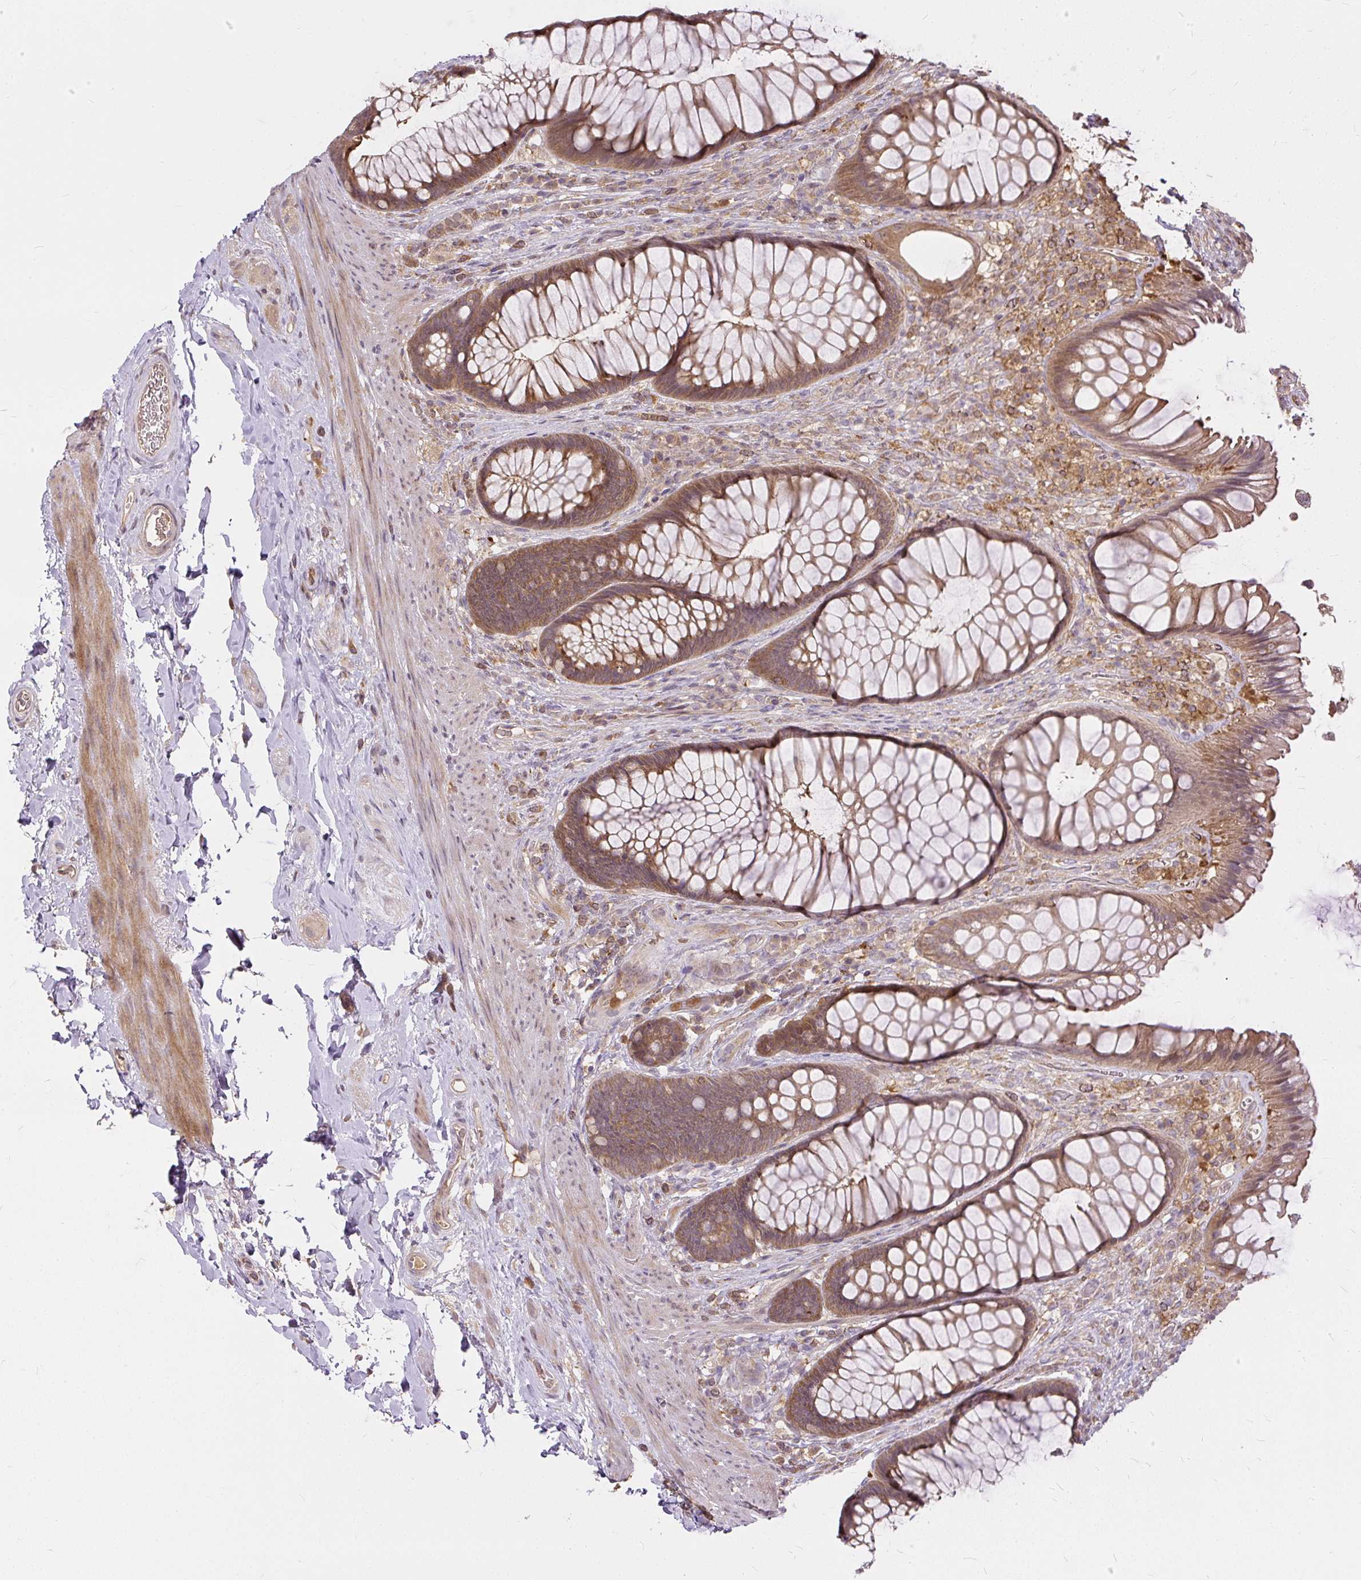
{"staining": {"intensity": "moderate", "quantity": ">75%", "location": "cytoplasmic/membranous"}, "tissue": "rectum", "cell_type": "Glandular cells", "image_type": "normal", "snomed": [{"axis": "morphology", "description": "Normal tissue, NOS"}, {"axis": "topography", "description": "Rectum"}], "caption": "Moderate cytoplasmic/membranous staining for a protein is appreciated in approximately >75% of glandular cells of normal rectum using IHC.", "gene": "AP5S1", "patient": {"sex": "male", "age": 53}}